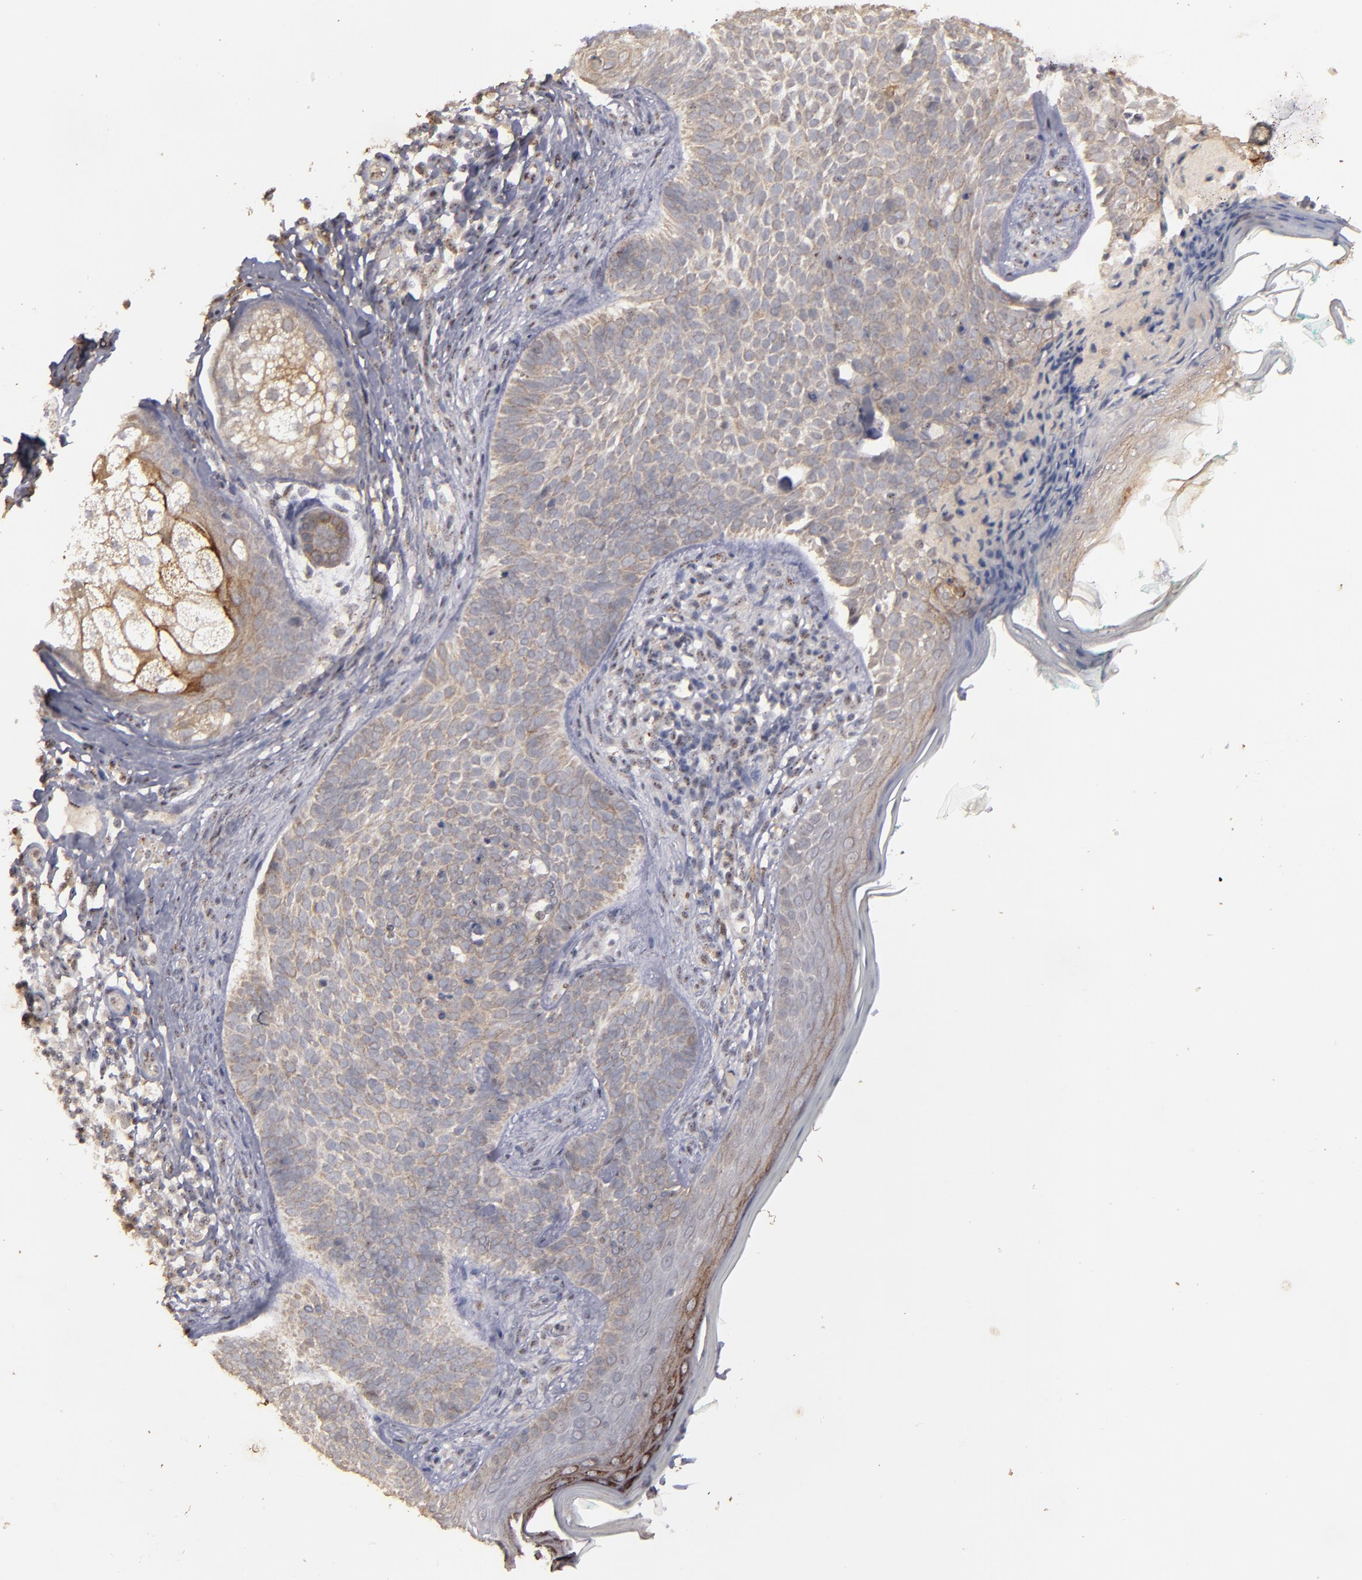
{"staining": {"intensity": "weak", "quantity": ">75%", "location": "cytoplasmic/membranous"}, "tissue": "skin cancer", "cell_type": "Tumor cells", "image_type": "cancer", "snomed": [{"axis": "morphology", "description": "Normal tissue, NOS"}, {"axis": "morphology", "description": "Basal cell carcinoma"}, {"axis": "topography", "description": "Skin"}], "caption": "Basal cell carcinoma (skin) stained for a protein reveals weak cytoplasmic/membranous positivity in tumor cells.", "gene": "CD55", "patient": {"sex": "male", "age": 76}}